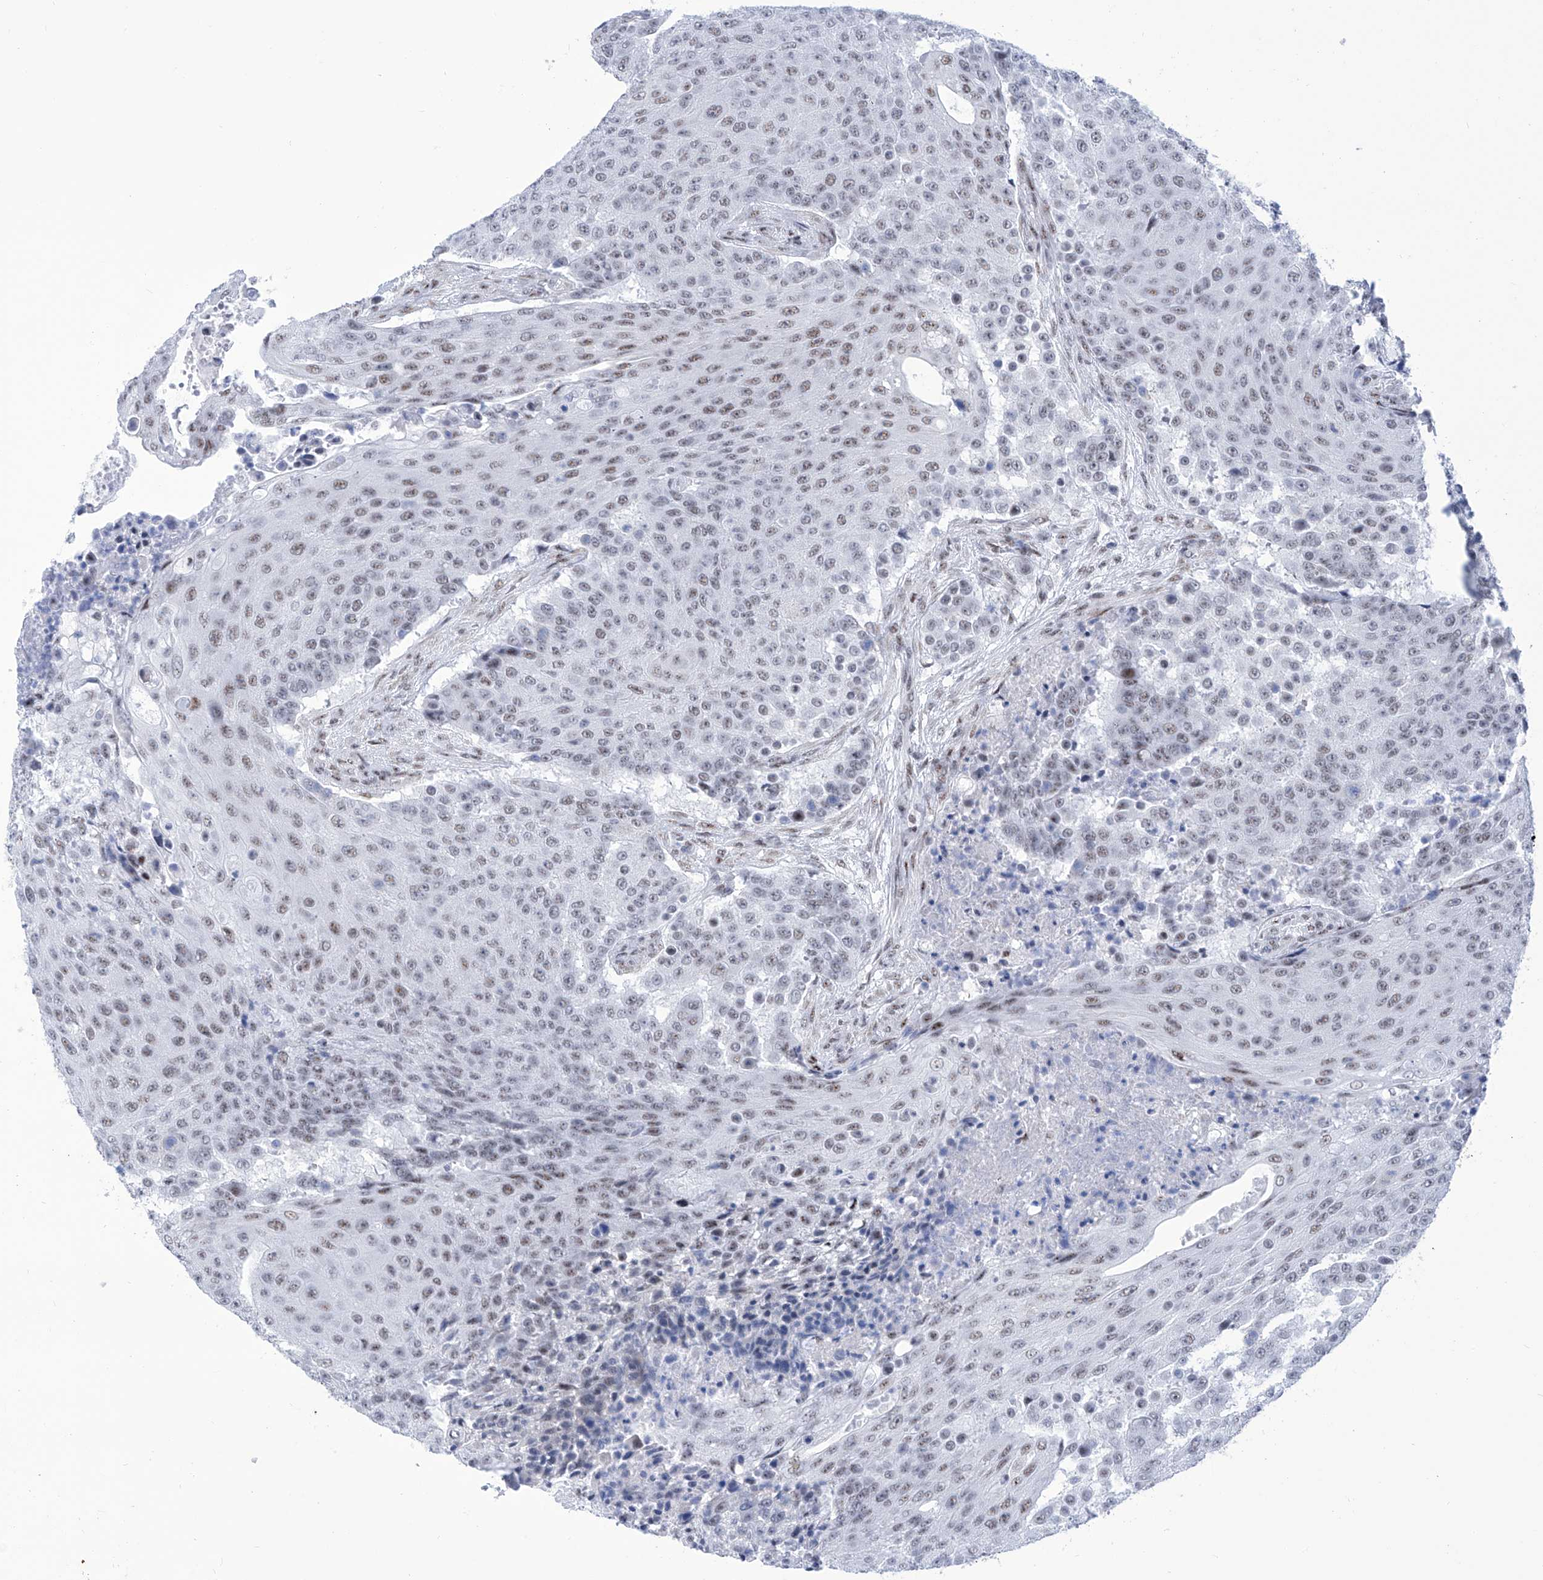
{"staining": {"intensity": "moderate", "quantity": "25%-75%", "location": "nuclear"}, "tissue": "urothelial cancer", "cell_type": "Tumor cells", "image_type": "cancer", "snomed": [{"axis": "morphology", "description": "Urothelial carcinoma, High grade"}, {"axis": "topography", "description": "Urinary bladder"}], "caption": "Urothelial cancer stained with a brown dye exhibits moderate nuclear positive expression in approximately 25%-75% of tumor cells.", "gene": "SART1", "patient": {"sex": "female", "age": 63}}